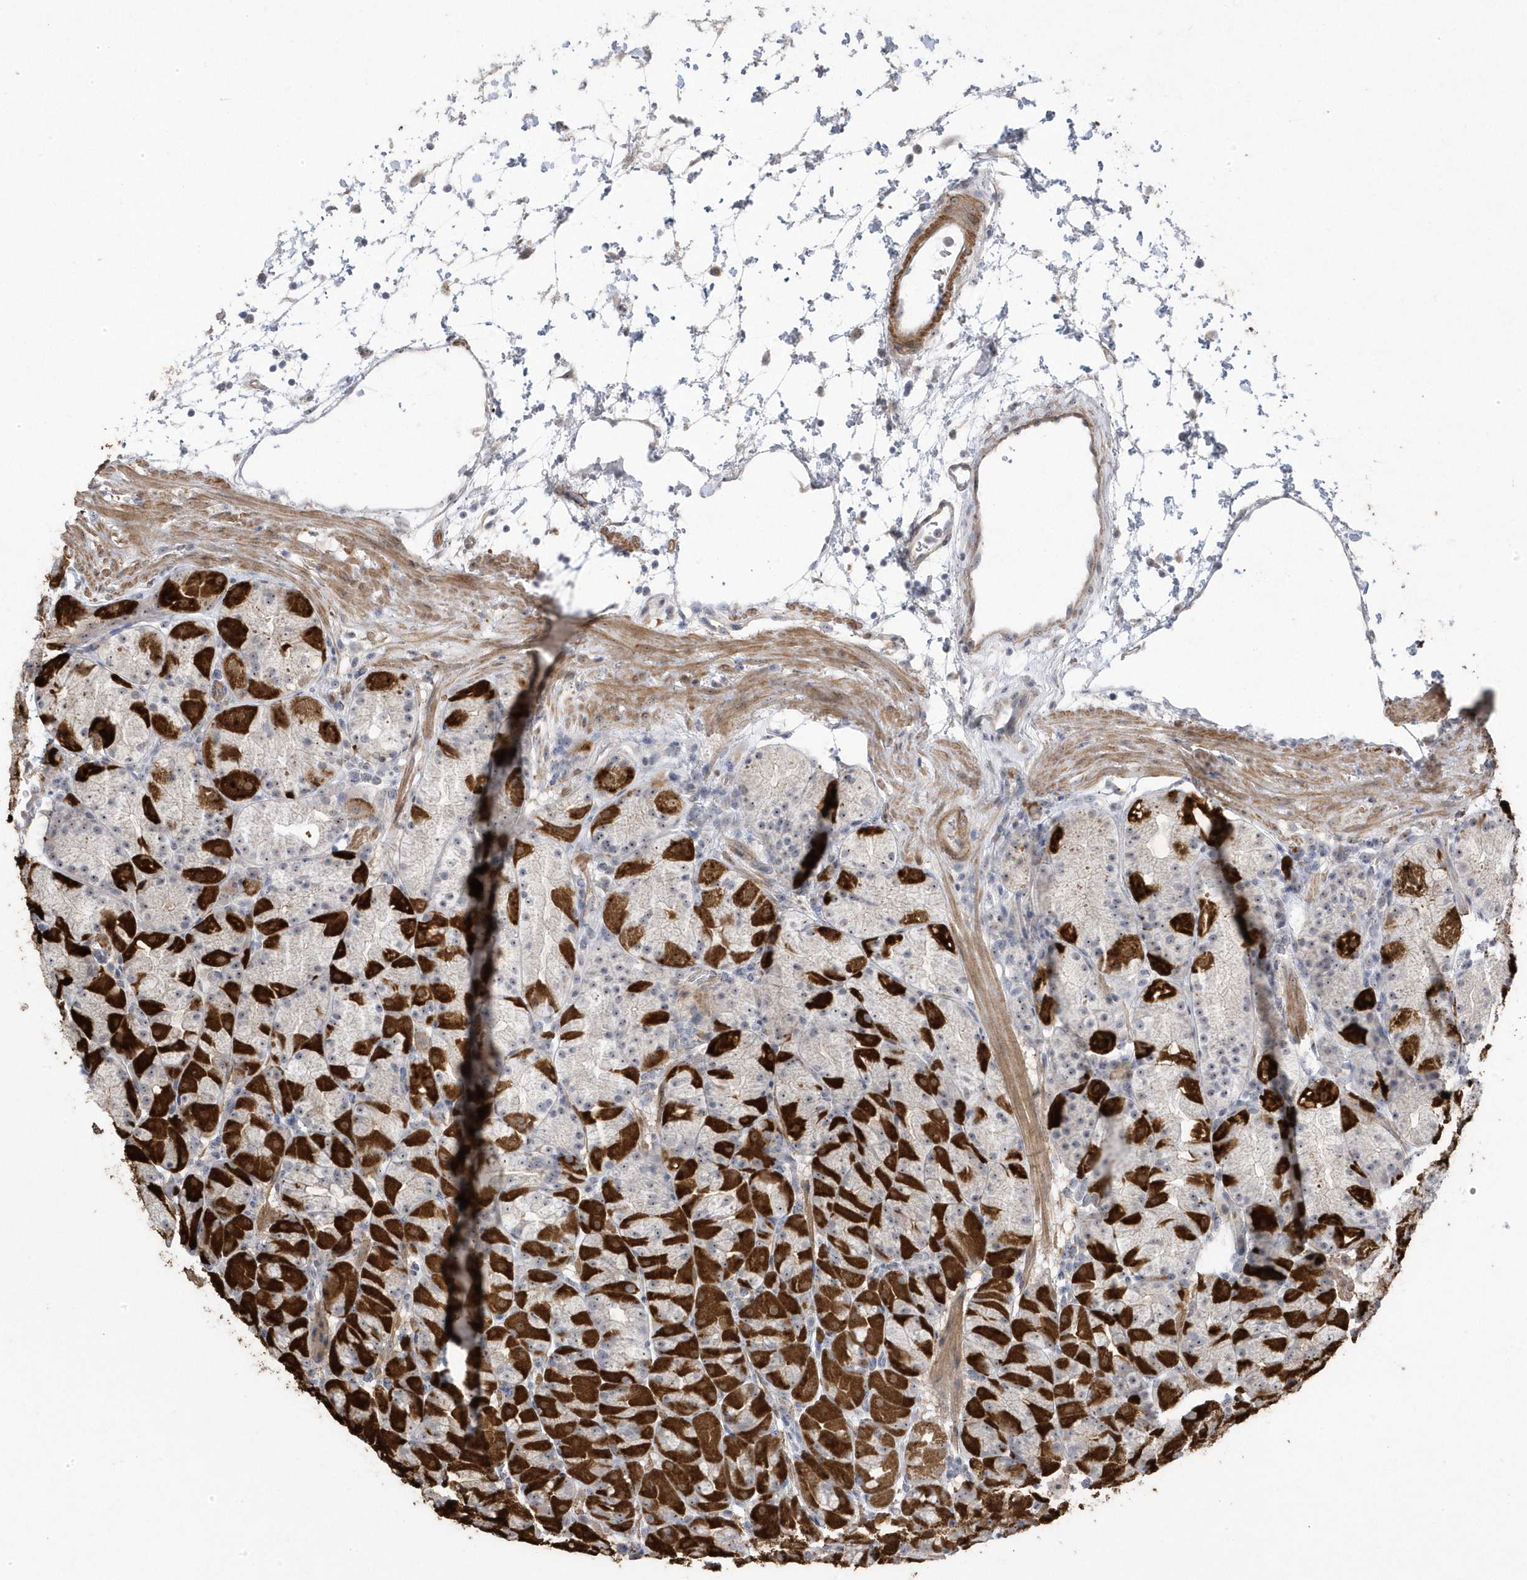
{"staining": {"intensity": "strong", "quantity": "25%-75%", "location": "cytoplasmic/membranous"}, "tissue": "stomach", "cell_type": "Glandular cells", "image_type": "normal", "snomed": [{"axis": "morphology", "description": "Normal tissue, NOS"}, {"axis": "topography", "description": "Stomach, upper"}], "caption": "Protein positivity by IHC reveals strong cytoplasmic/membranous positivity in approximately 25%-75% of glandular cells in benign stomach. (DAB (3,3'-diaminobenzidine) IHC, brown staining for protein, blue staining for nuclei).", "gene": "GTPBP6", "patient": {"sex": "male", "age": 48}}